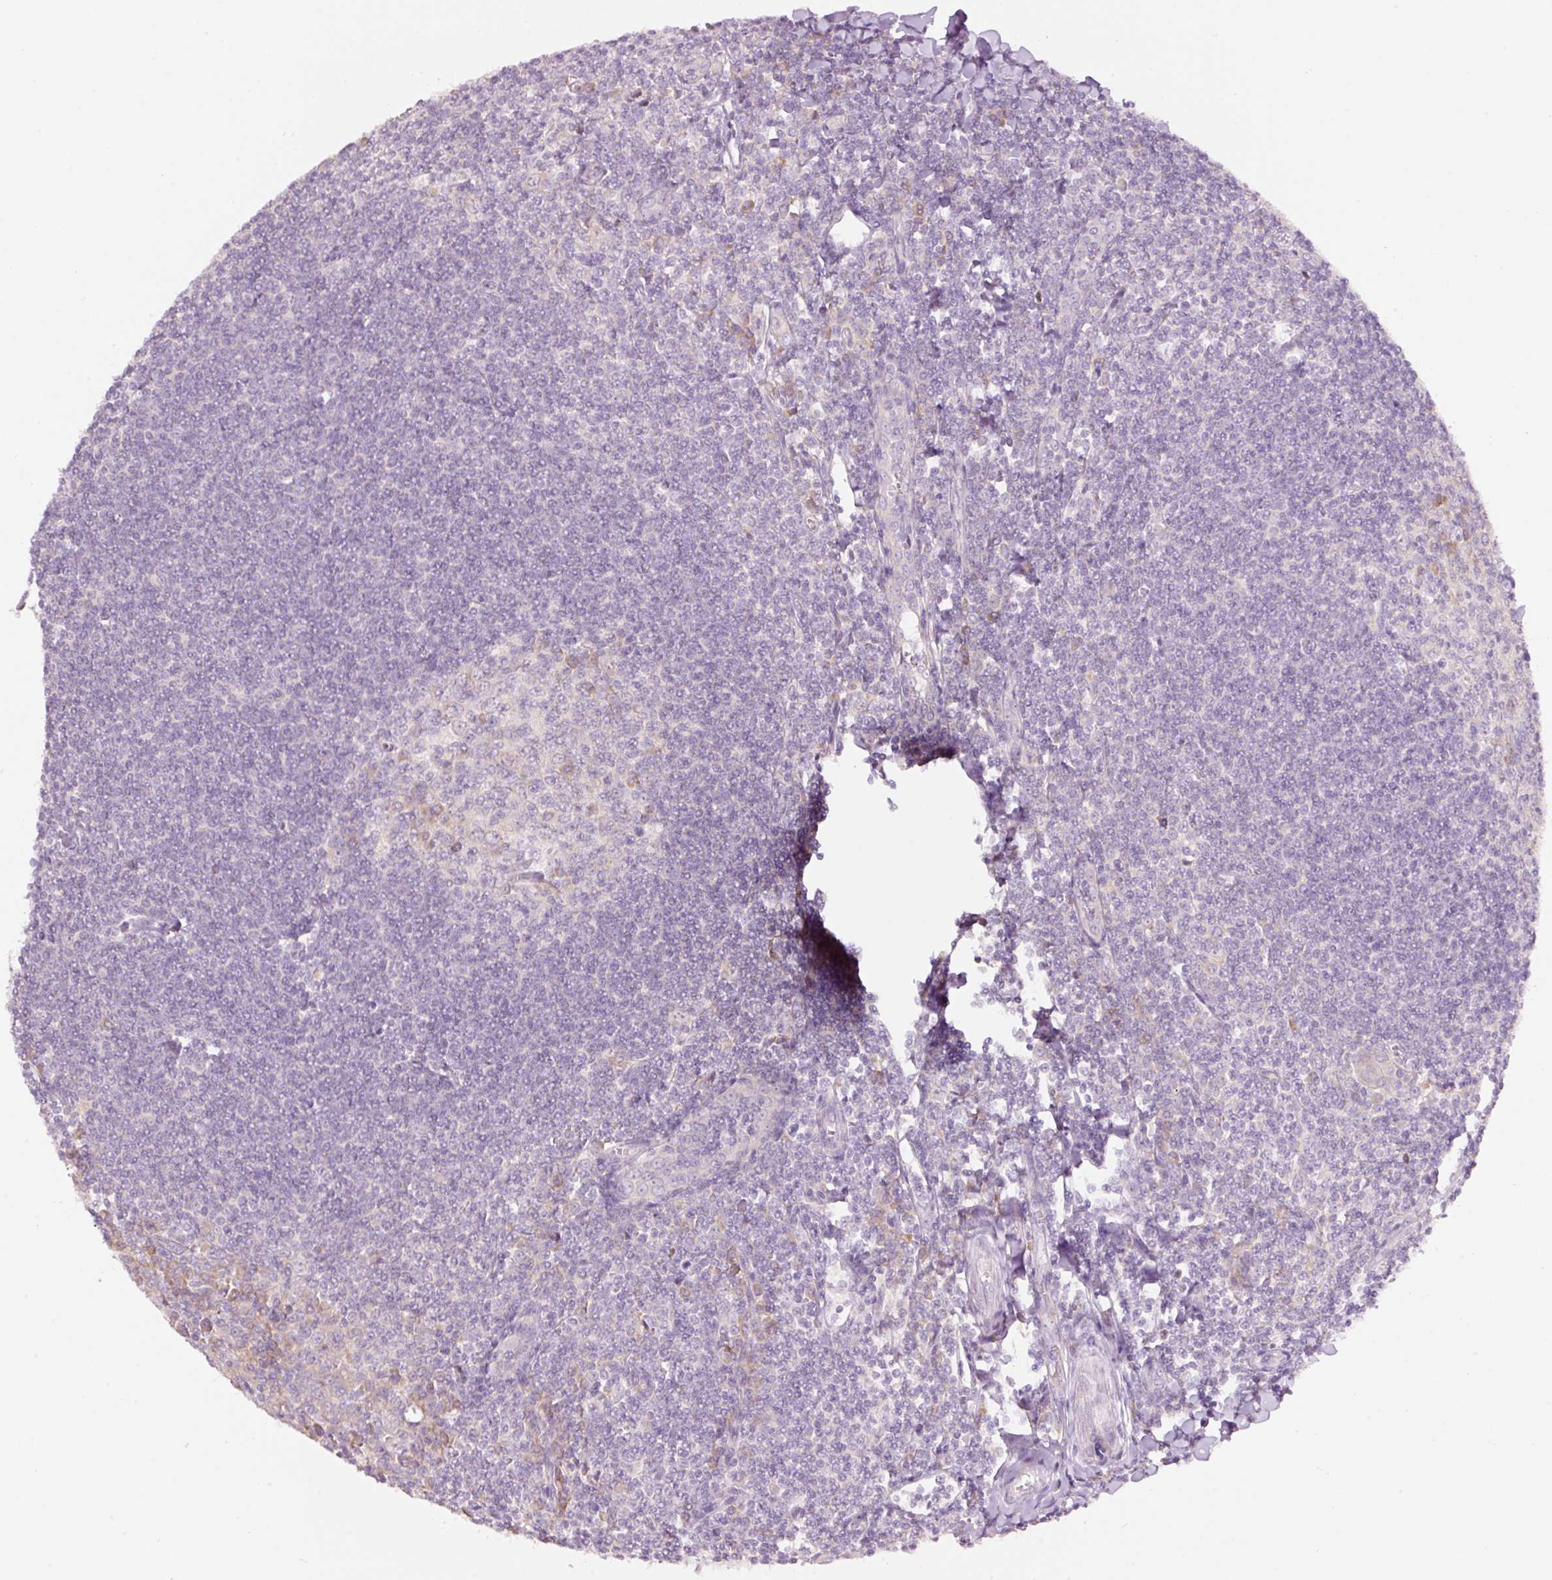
{"staining": {"intensity": "negative", "quantity": "none", "location": "none"}, "tissue": "tonsil", "cell_type": "Germinal center cells", "image_type": "normal", "snomed": [{"axis": "morphology", "description": "Normal tissue, NOS"}, {"axis": "topography", "description": "Tonsil"}], "caption": "This is a photomicrograph of immunohistochemistry (IHC) staining of unremarkable tonsil, which shows no expression in germinal center cells.", "gene": "RSPO2", "patient": {"sex": "male", "age": 27}}